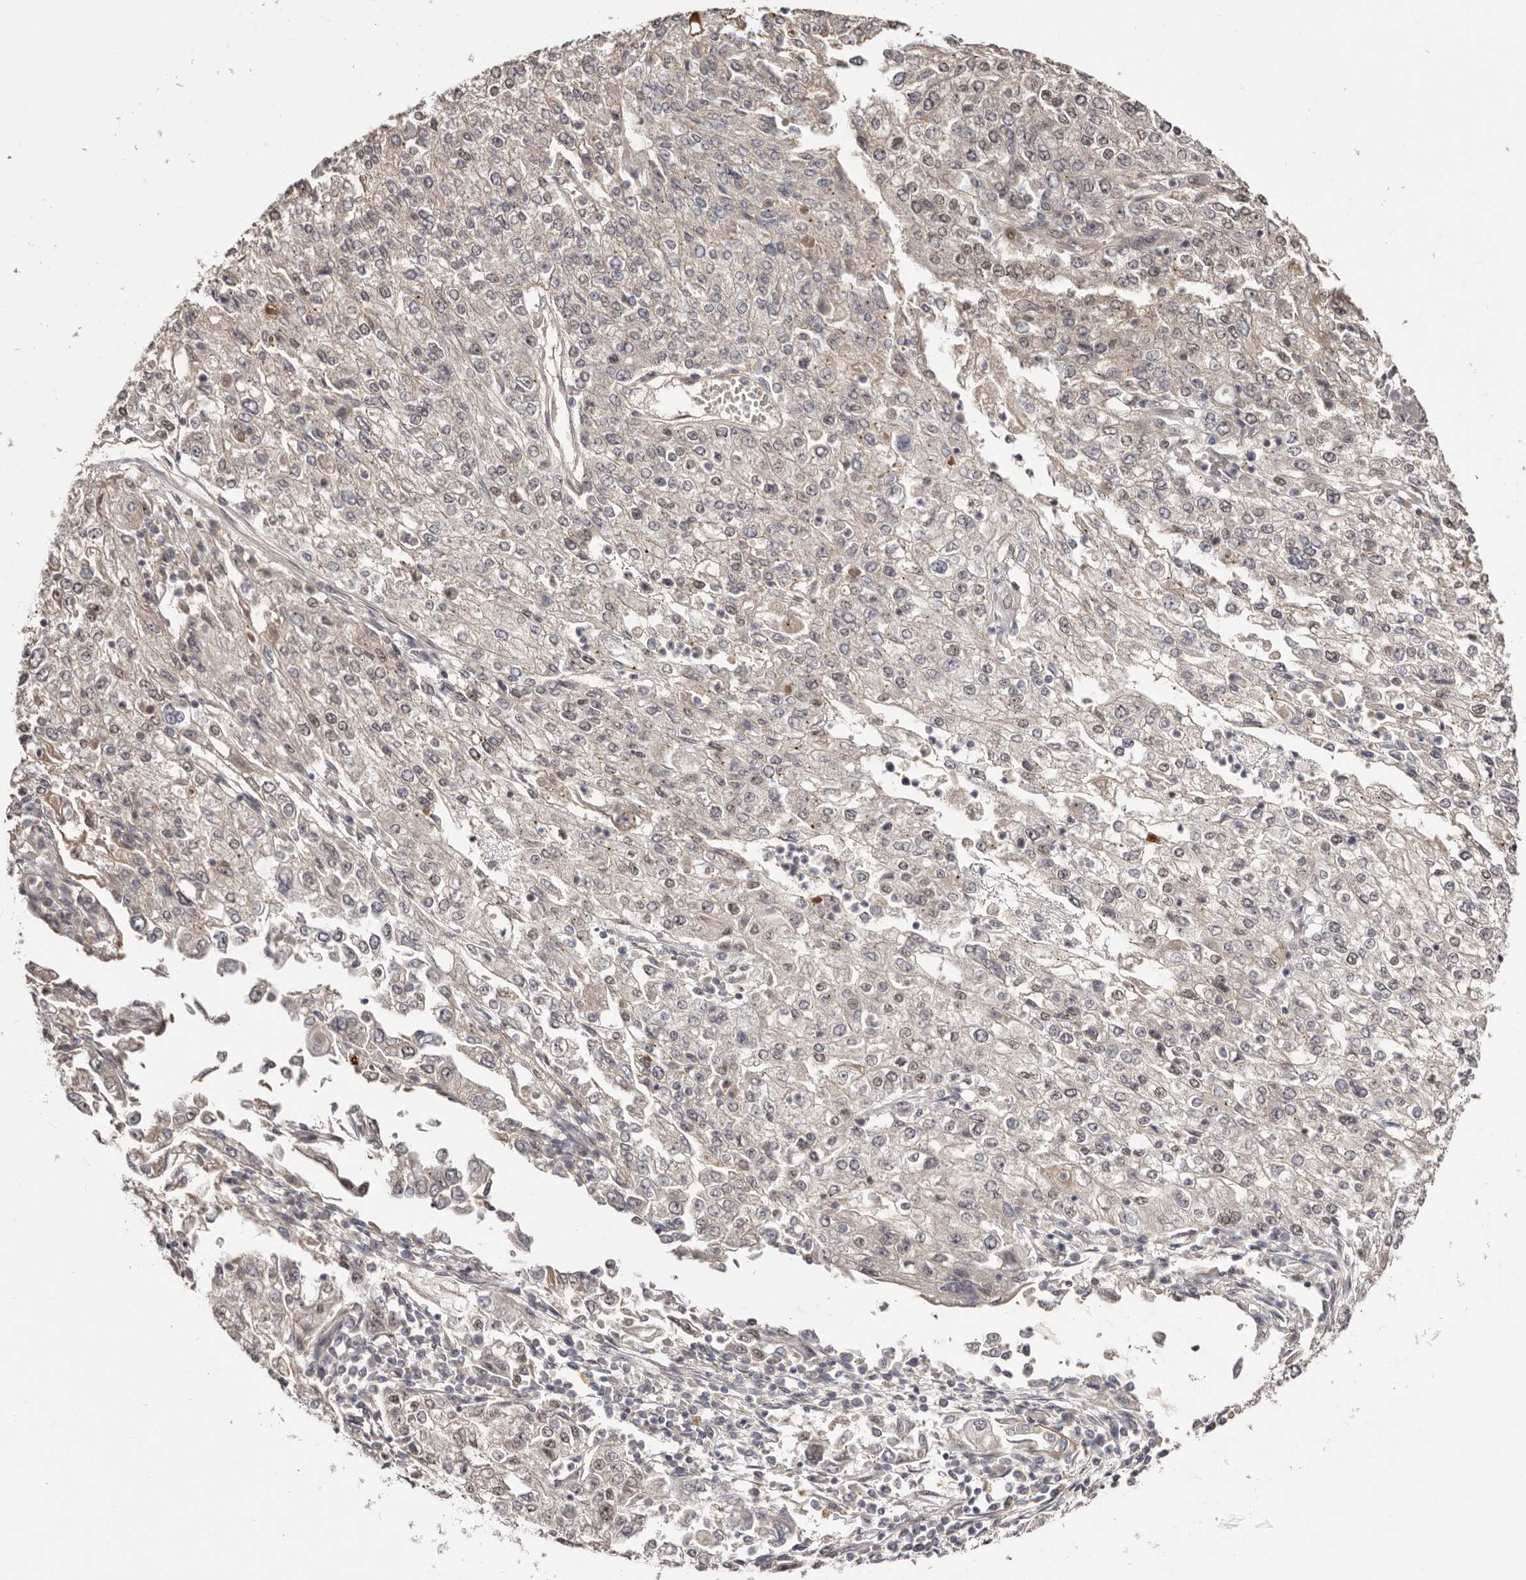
{"staining": {"intensity": "negative", "quantity": "none", "location": "none"}, "tissue": "endometrial cancer", "cell_type": "Tumor cells", "image_type": "cancer", "snomed": [{"axis": "morphology", "description": "Adenocarcinoma, NOS"}, {"axis": "topography", "description": "Endometrium"}], "caption": "Image shows no significant protein staining in tumor cells of endometrial cancer.", "gene": "EGR3", "patient": {"sex": "female", "age": 49}}